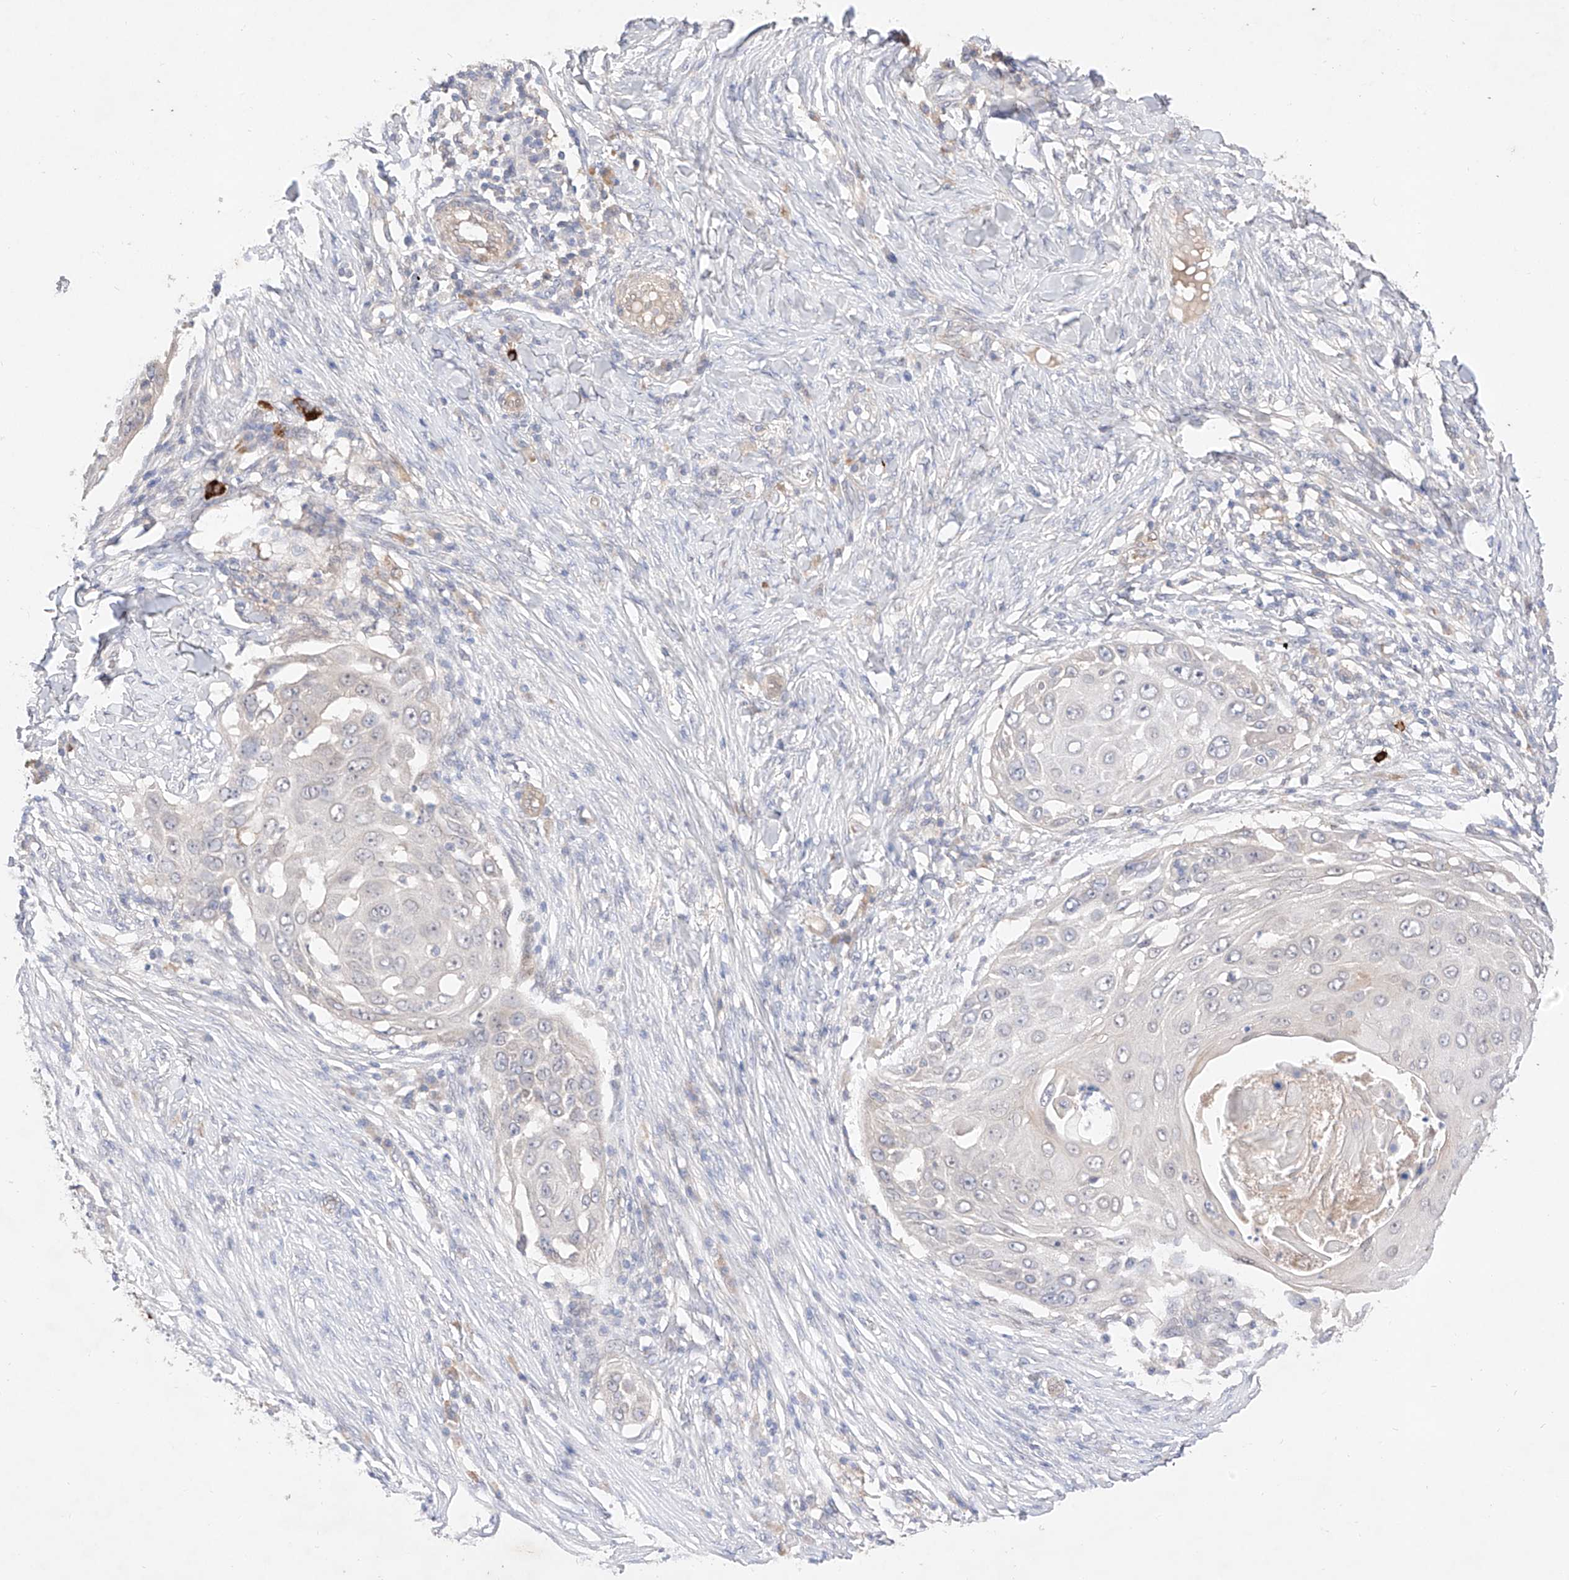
{"staining": {"intensity": "negative", "quantity": "none", "location": "none"}, "tissue": "skin cancer", "cell_type": "Tumor cells", "image_type": "cancer", "snomed": [{"axis": "morphology", "description": "Squamous cell carcinoma, NOS"}, {"axis": "topography", "description": "Skin"}], "caption": "Immunohistochemical staining of skin cancer (squamous cell carcinoma) exhibits no significant staining in tumor cells.", "gene": "ZNF124", "patient": {"sex": "female", "age": 44}}